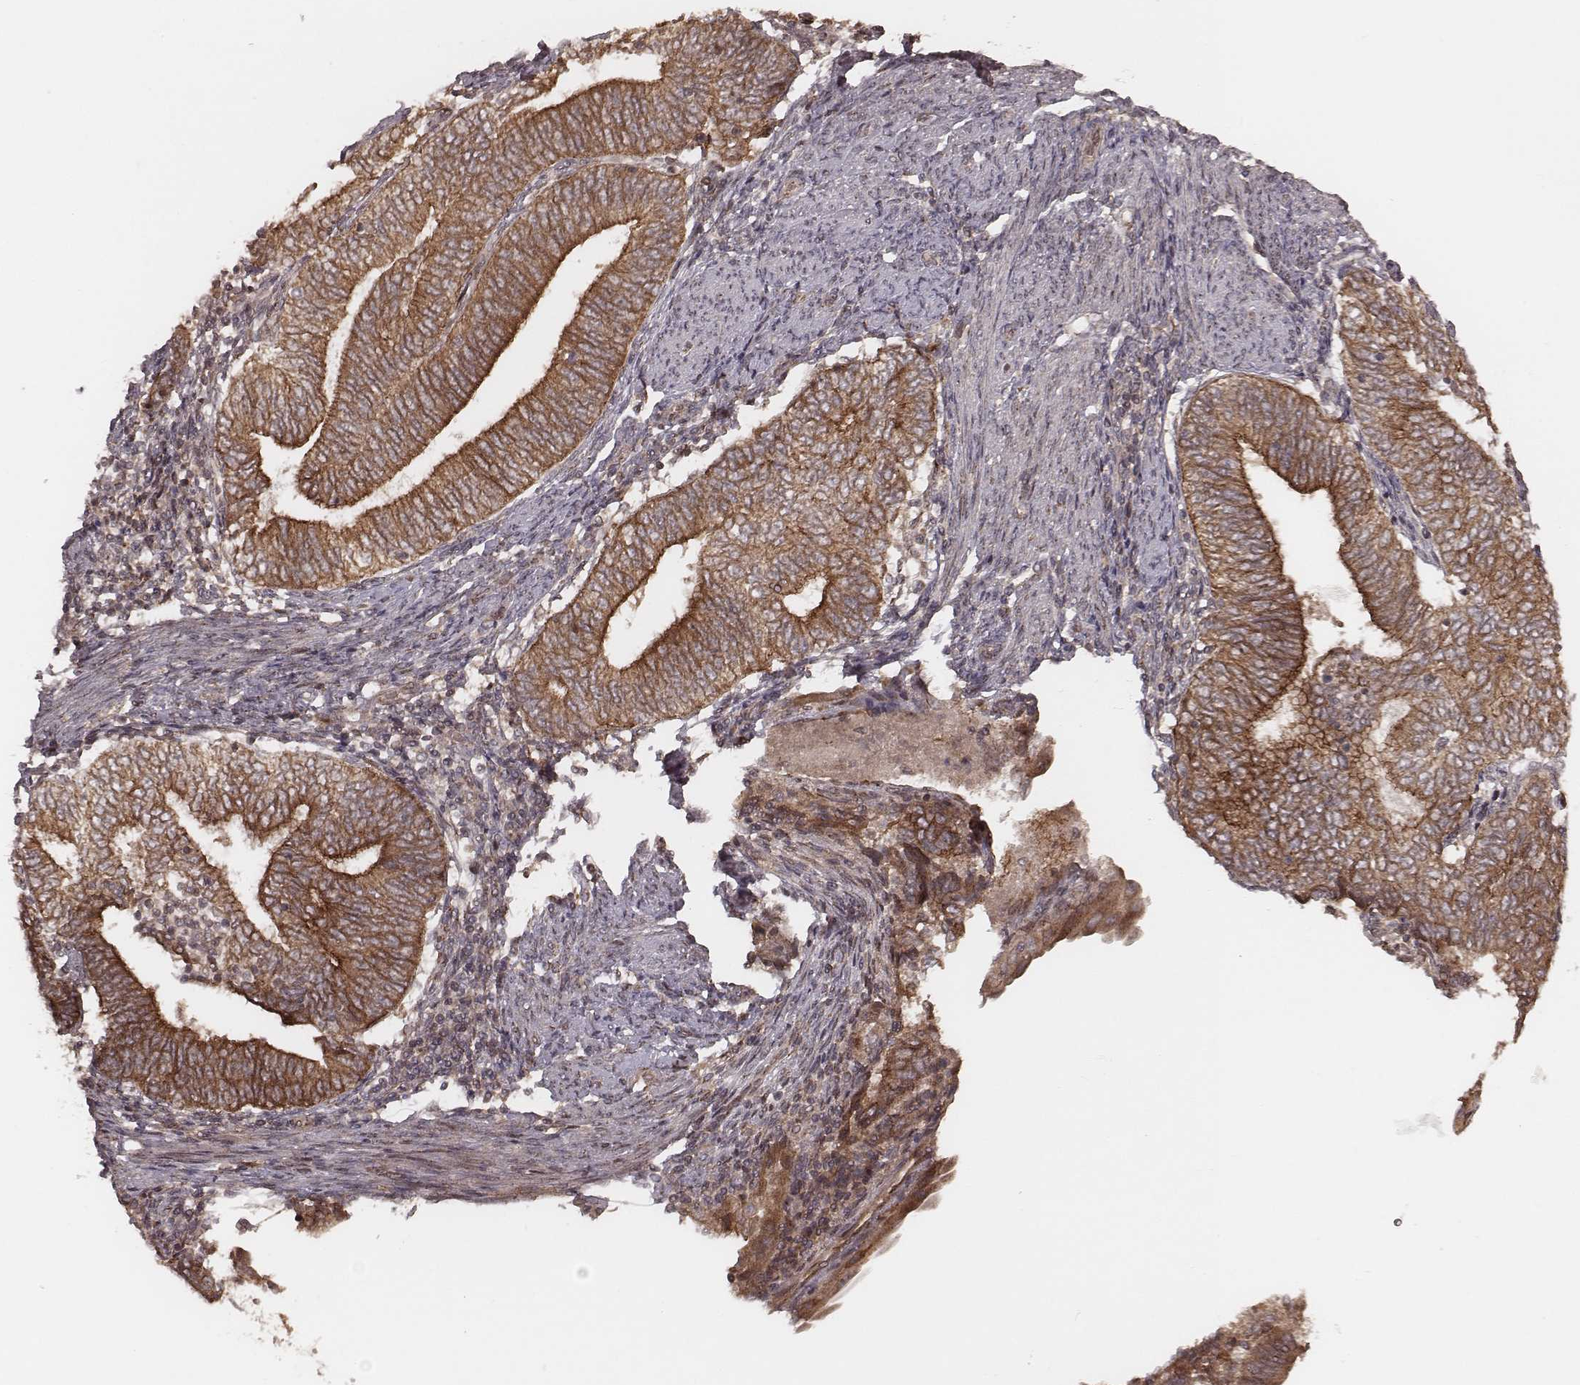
{"staining": {"intensity": "moderate", "quantity": ">75%", "location": "cytoplasmic/membranous"}, "tissue": "endometrial cancer", "cell_type": "Tumor cells", "image_type": "cancer", "snomed": [{"axis": "morphology", "description": "Adenocarcinoma, NOS"}, {"axis": "topography", "description": "Endometrium"}], "caption": "Human endometrial cancer stained for a protein (brown) reveals moderate cytoplasmic/membranous positive expression in approximately >75% of tumor cells.", "gene": "MYO19", "patient": {"sex": "female", "age": 65}}